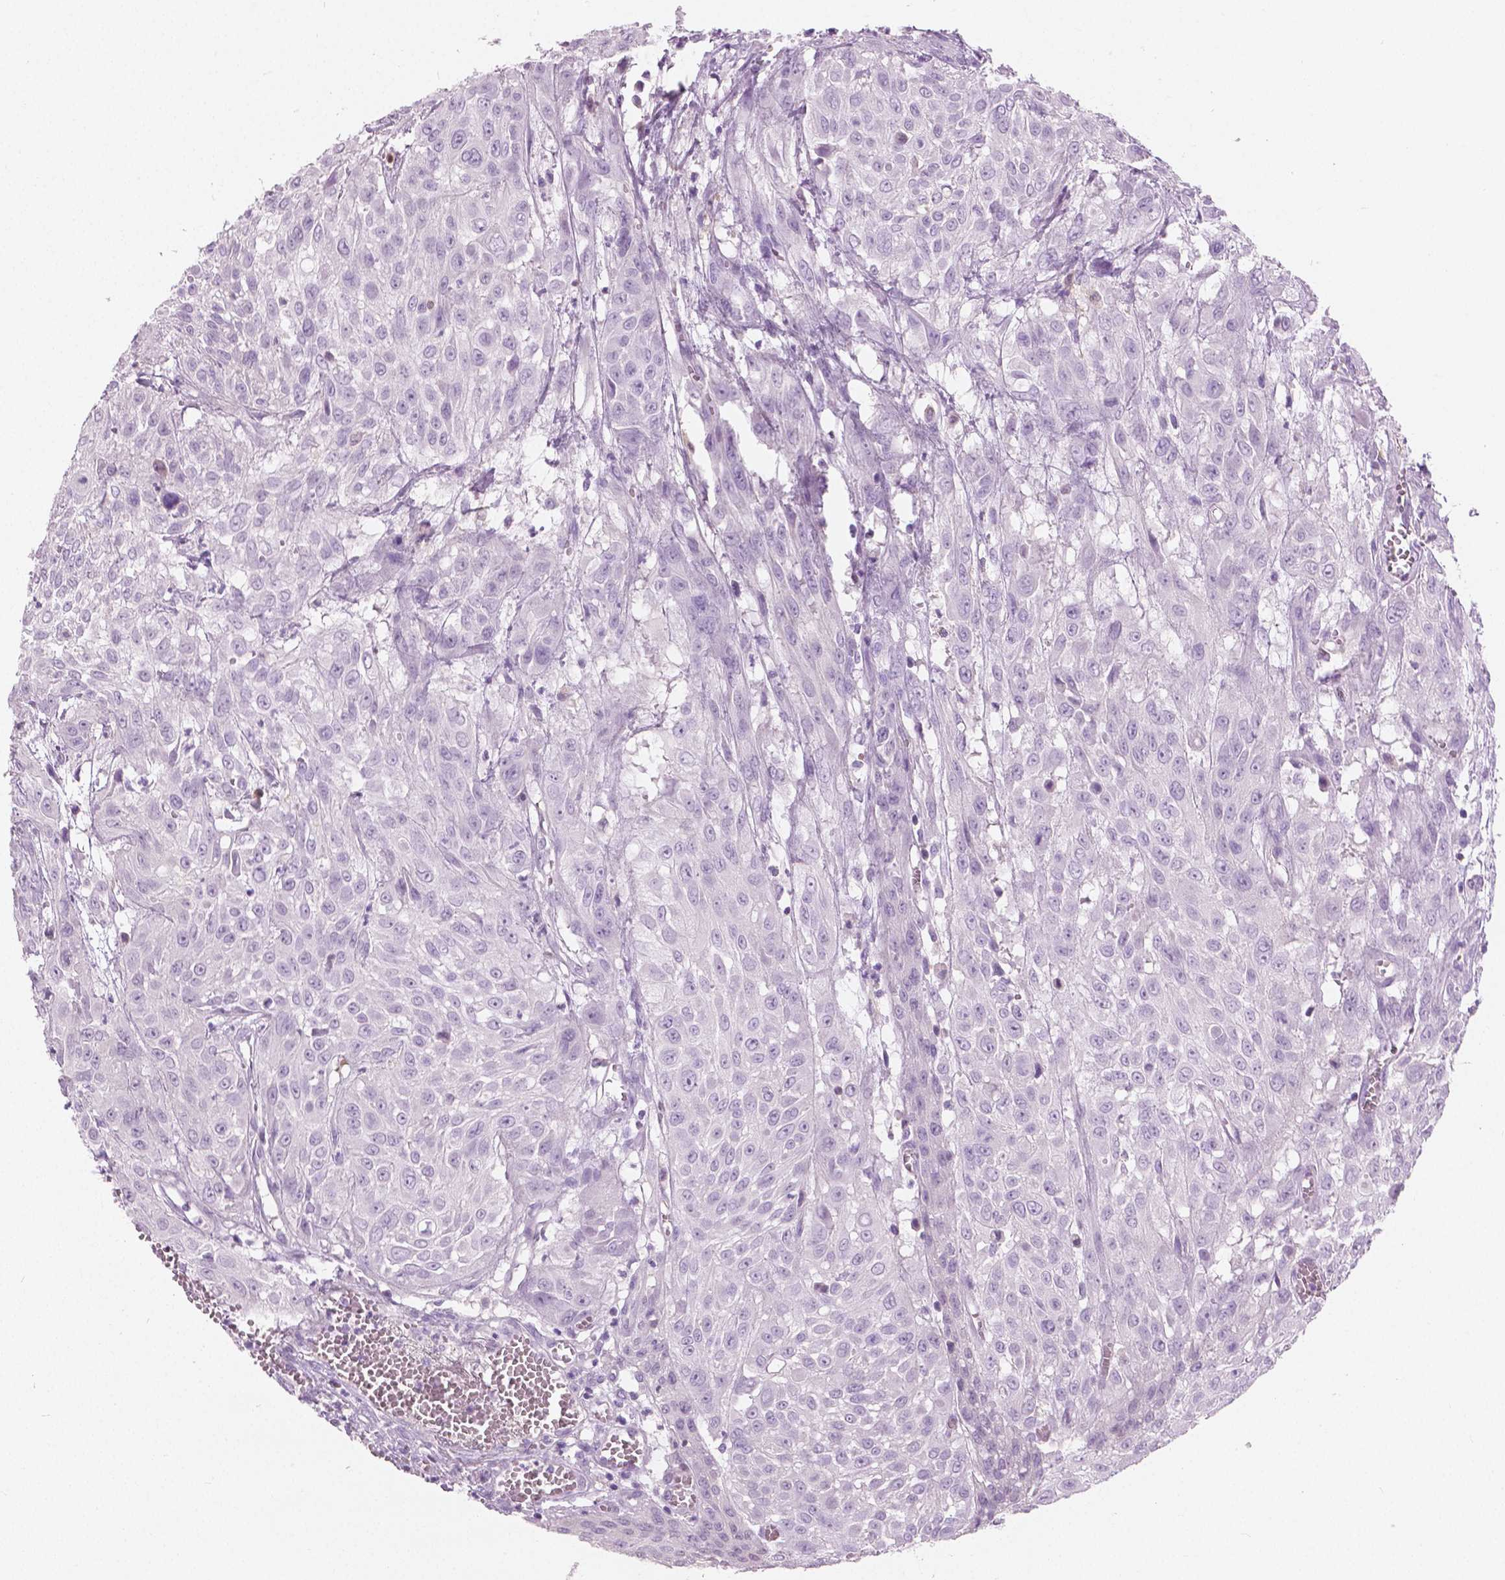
{"staining": {"intensity": "negative", "quantity": "none", "location": "none"}, "tissue": "urothelial cancer", "cell_type": "Tumor cells", "image_type": "cancer", "snomed": [{"axis": "morphology", "description": "Urothelial carcinoma, High grade"}, {"axis": "topography", "description": "Urinary bladder"}], "caption": "Immunohistochemistry (IHC) of urothelial cancer shows no expression in tumor cells.", "gene": "GALM", "patient": {"sex": "male", "age": 57}}